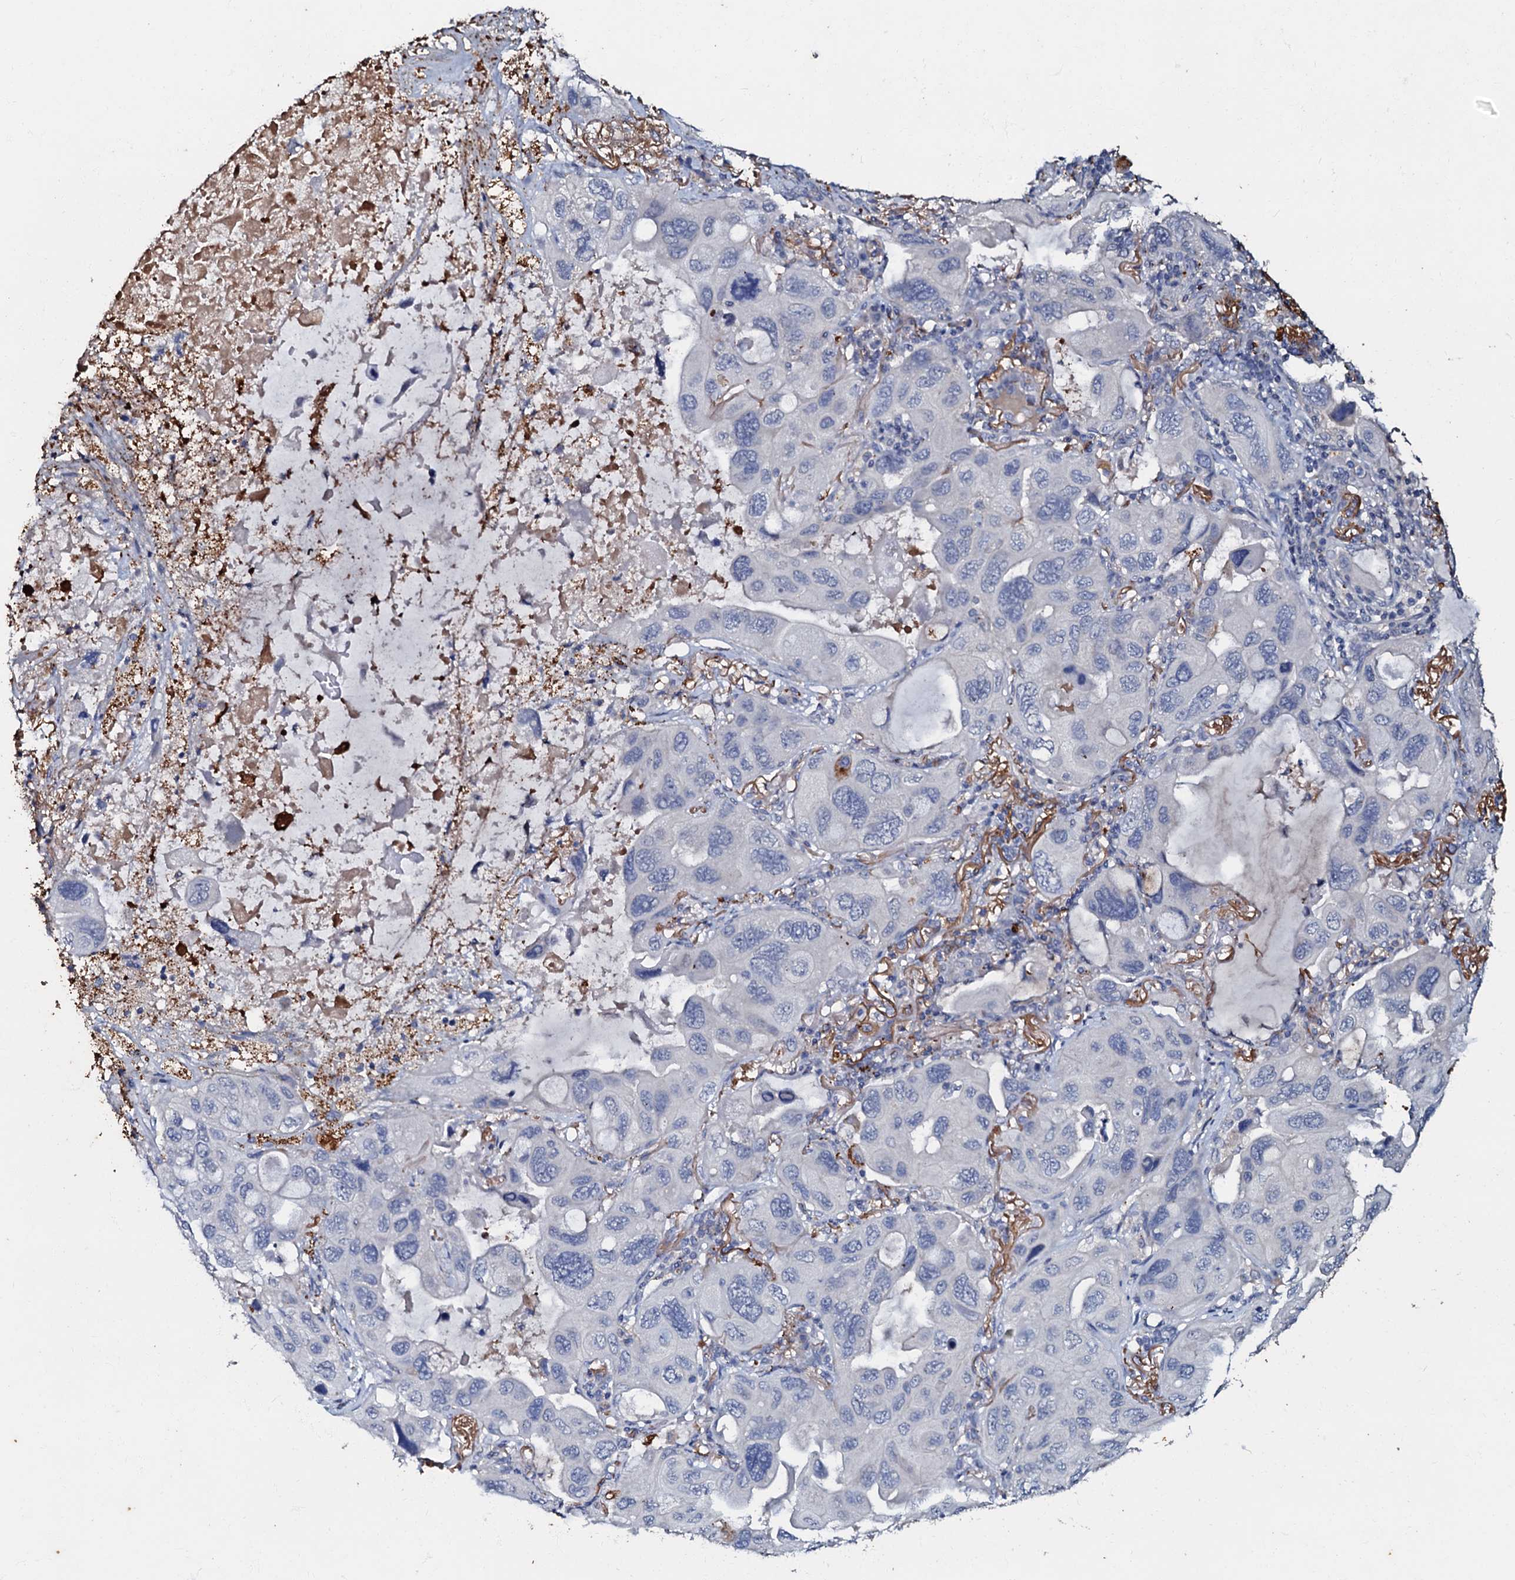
{"staining": {"intensity": "negative", "quantity": "none", "location": "none"}, "tissue": "lung cancer", "cell_type": "Tumor cells", "image_type": "cancer", "snomed": [{"axis": "morphology", "description": "Squamous cell carcinoma, NOS"}, {"axis": "topography", "description": "Lung"}], "caption": "Immunohistochemistry image of neoplastic tissue: human lung cancer stained with DAB exhibits no significant protein expression in tumor cells.", "gene": "MANSC4", "patient": {"sex": "female", "age": 73}}